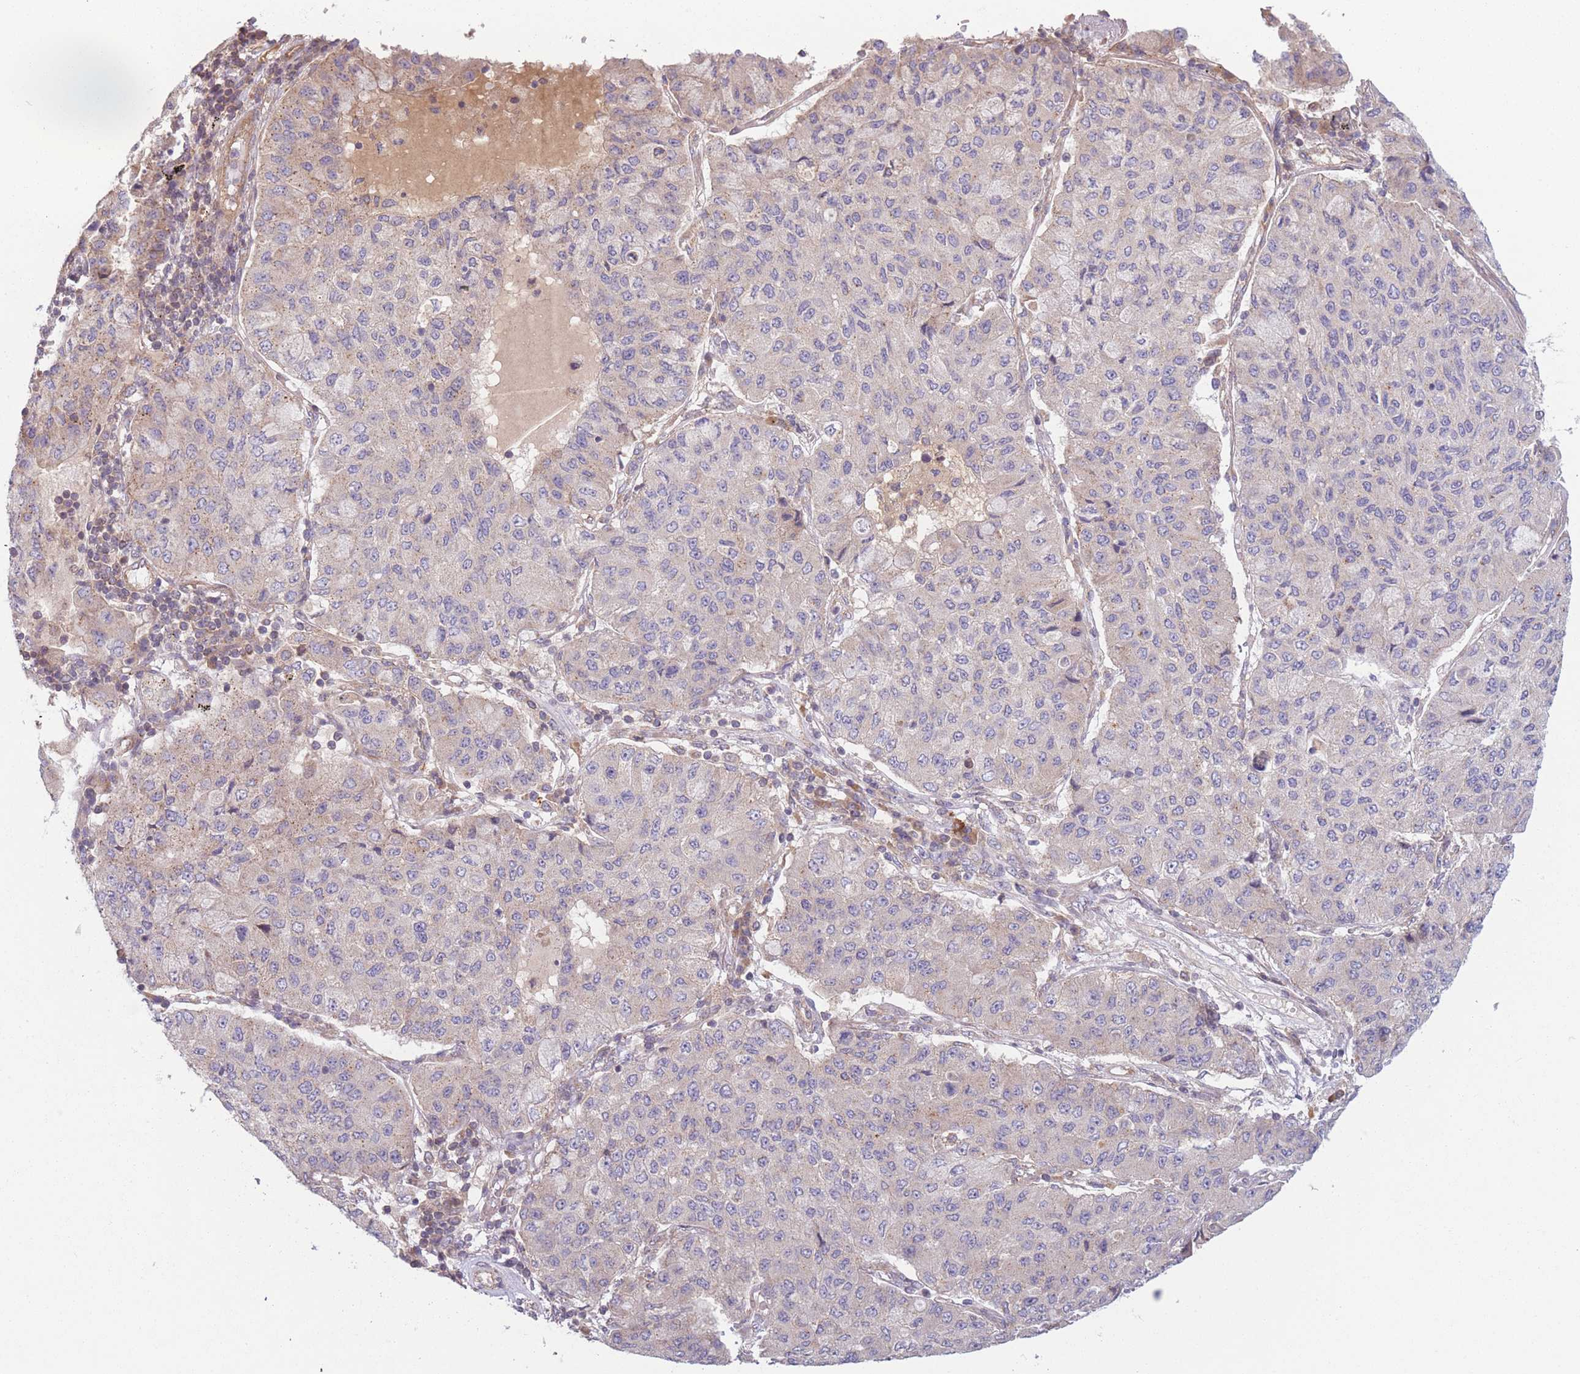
{"staining": {"intensity": "negative", "quantity": "none", "location": "none"}, "tissue": "lung cancer", "cell_type": "Tumor cells", "image_type": "cancer", "snomed": [{"axis": "morphology", "description": "Squamous cell carcinoma, NOS"}, {"axis": "topography", "description": "Lung"}], "caption": "DAB (3,3'-diaminobenzidine) immunohistochemical staining of lung squamous cell carcinoma shows no significant positivity in tumor cells.", "gene": "WASHC2A", "patient": {"sex": "male", "age": 74}}